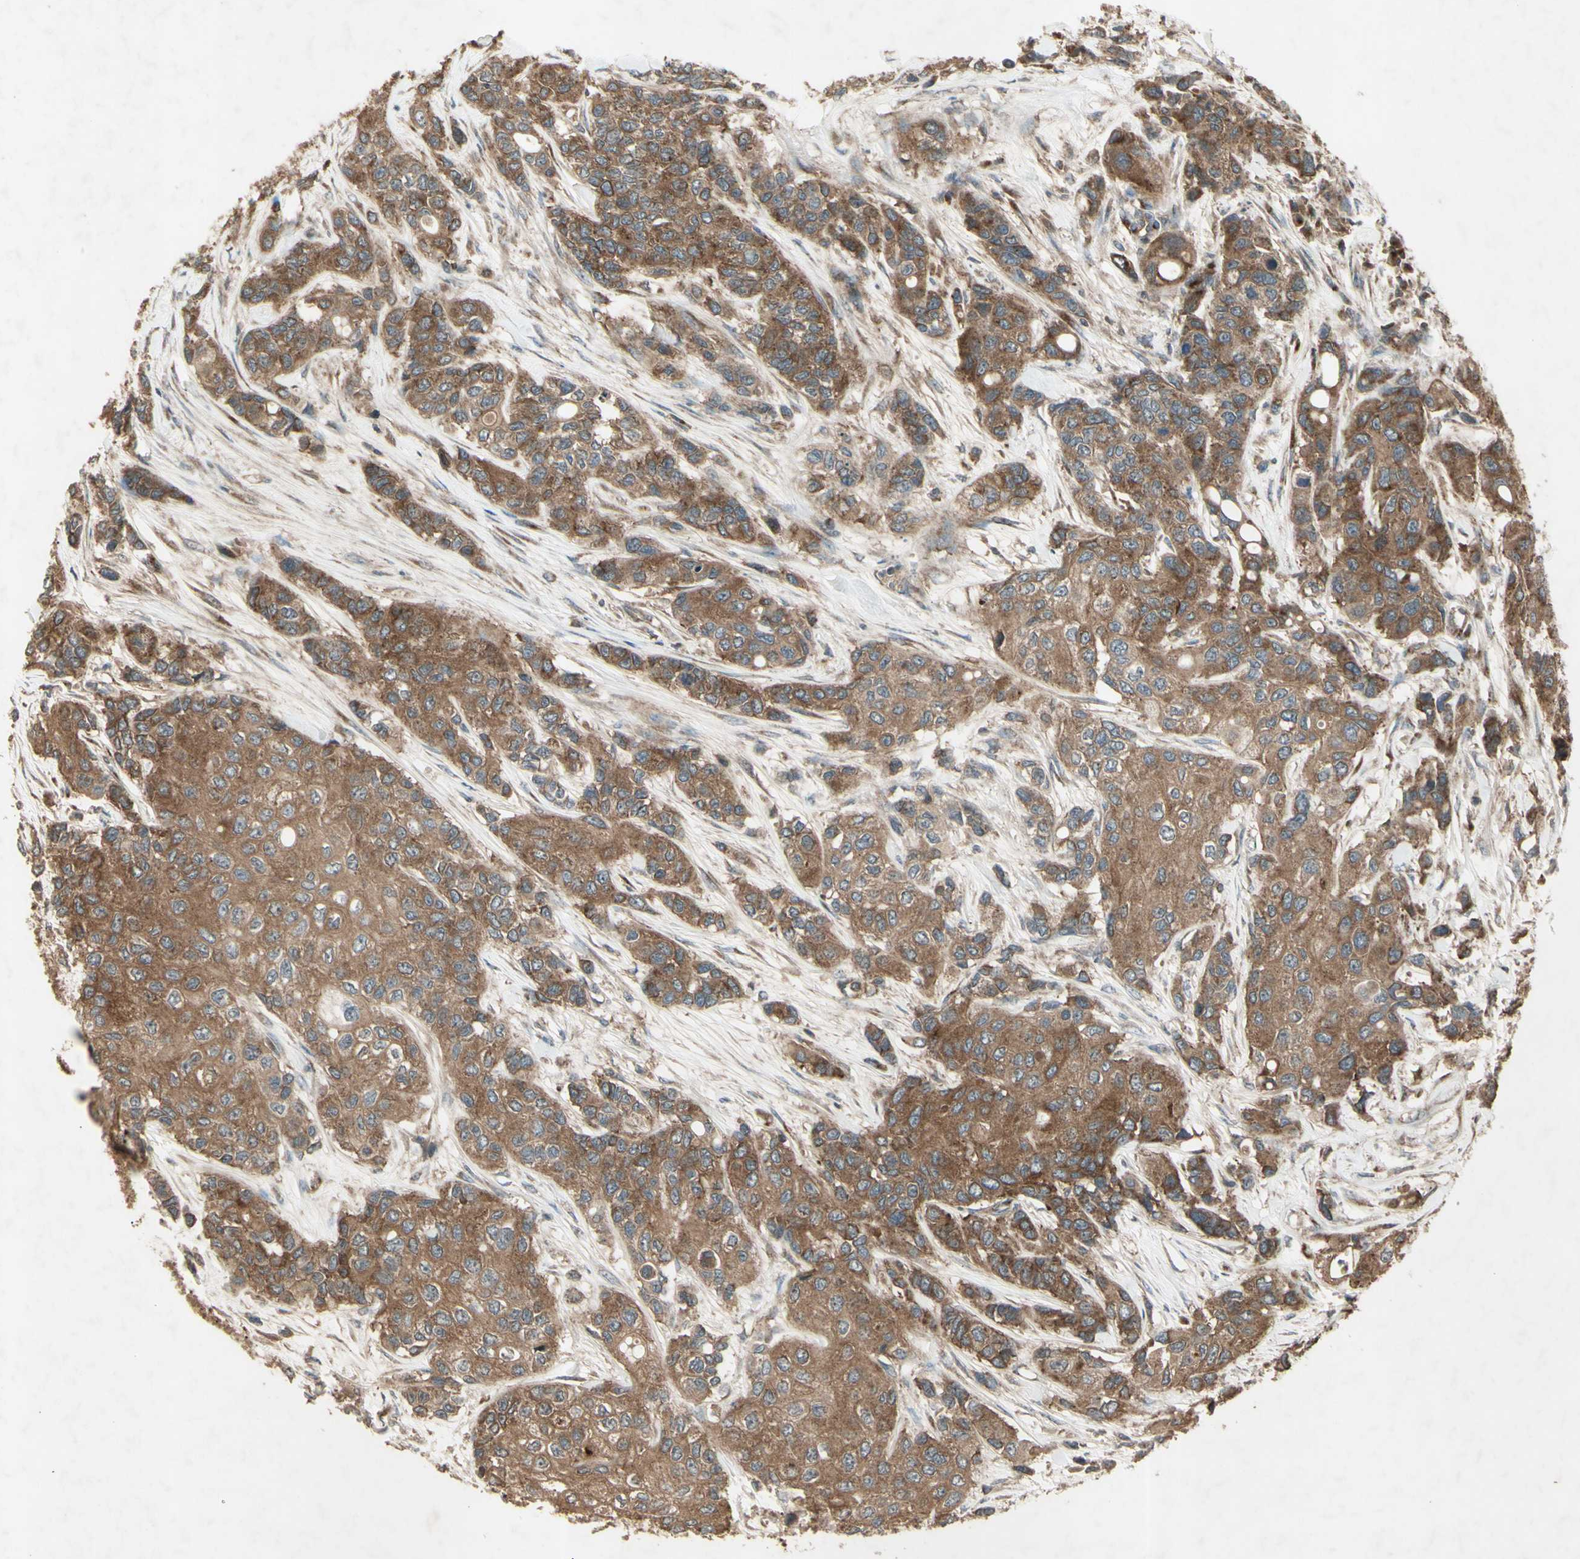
{"staining": {"intensity": "moderate", "quantity": ">75%", "location": "cytoplasmic/membranous"}, "tissue": "urothelial cancer", "cell_type": "Tumor cells", "image_type": "cancer", "snomed": [{"axis": "morphology", "description": "Urothelial carcinoma, High grade"}, {"axis": "topography", "description": "Urinary bladder"}], "caption": "A histopathology image showing moderate cytoplasmic/membranous staining in approximately >75% of tumor cells in urothelial cancer, as visualized by brown immunohistochemical staining.", "gene": "AP1G1", "patient": {"sex": "female", "age": 56}}